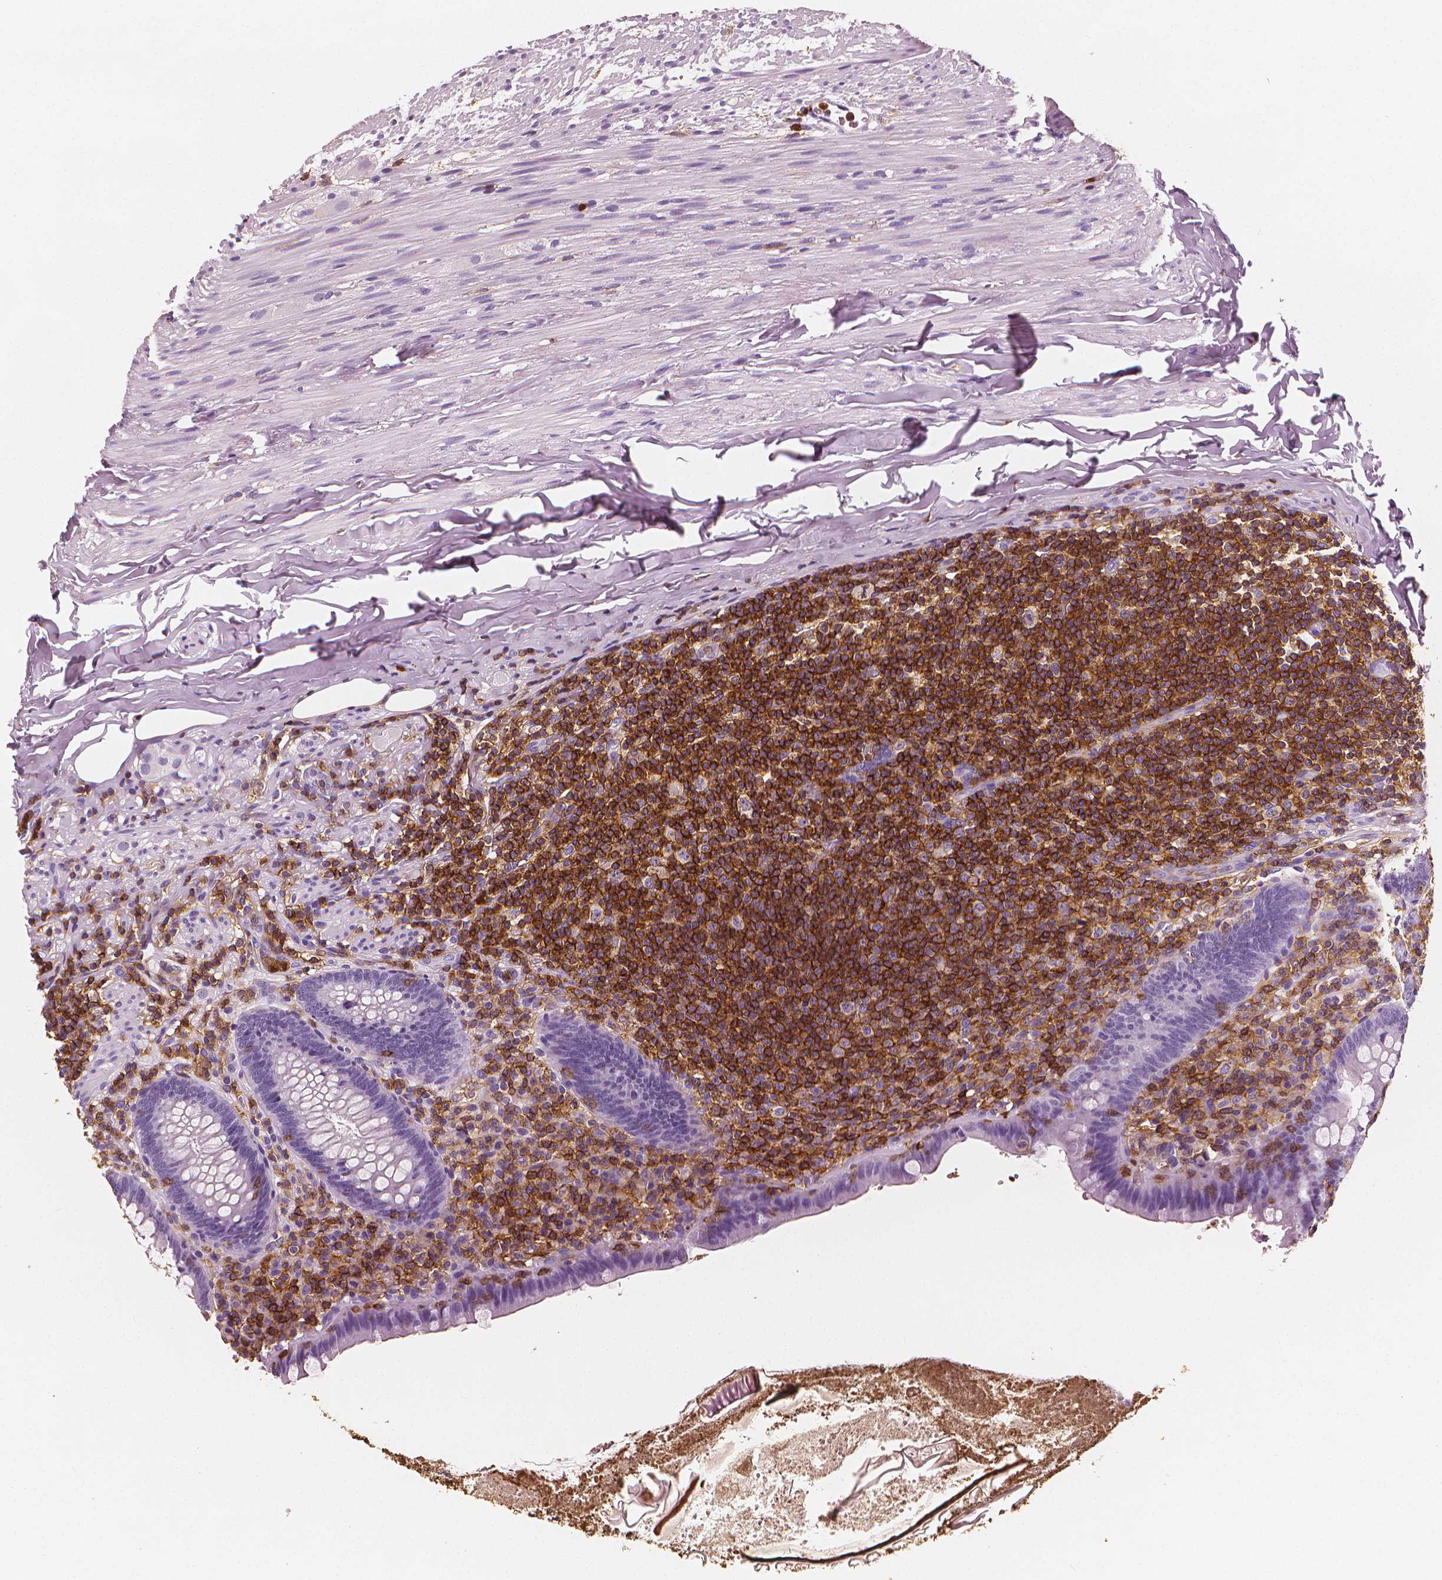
{"staining": {"intensity": "negative", "quantity": "none", "location": "none"}, "tissue": "appendix", "cell_type": "Glandular cells", "image_type": "normal", "snomed": [{"axis": "morphology", "description": "Normal tissue, NOS"}, {"axis": "topography", "description": "Appendix"}], "caption": "This micrograph is of benign appendix stained with immunohistochemistry to label a protein in brown with the nuclei are counter-stained blue. There is no expression in glandular cells. (Immunohistochemistry, brightfield microscopy, high magnification).", "gene": "PTPRC", "patient": {"sex": "male", "age": 47}}